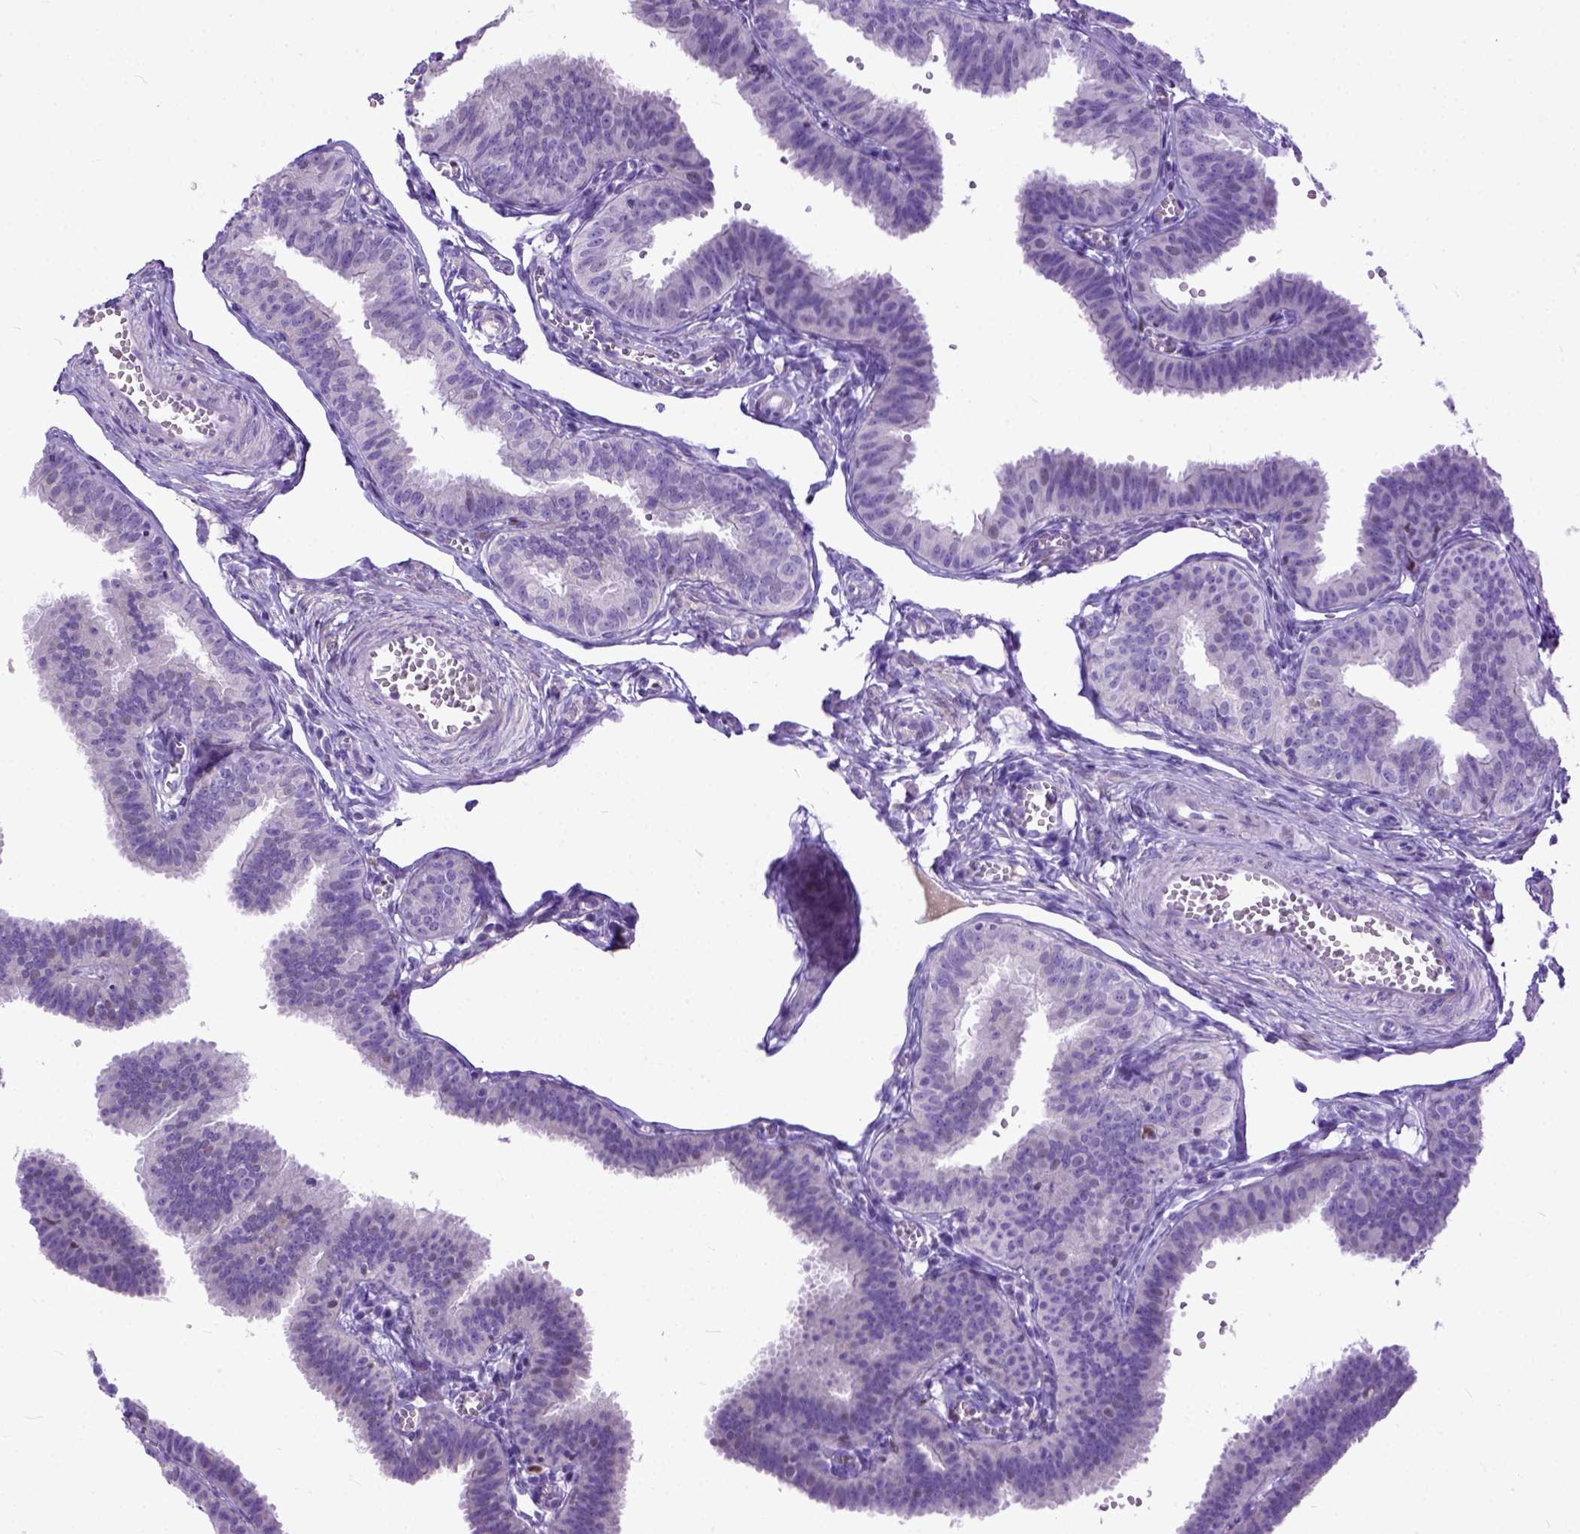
{"staining": {"intensity": "moderate", "quantity": "<25%", "location": "nuclear"}, "tissue": "fallopian tube", "cell_type": "Glandular cells", "image_type": "normal", "snomed": [{"axis": "morphology", "description": "Normal tissue, NOS"}, {"axis": "topography", "description": "Fallopian tube"}], "caption": "IHC photomicrograph of unremarkable fallopian tube: human fallopian tube stained using IHC exhibits low levels of moderate protein expression localized specifically in the nuclear of glandular cells, appearing as a nuclear brown color.", "gene": "CRB1", "patient": {"sex": "female", "age": 25}}